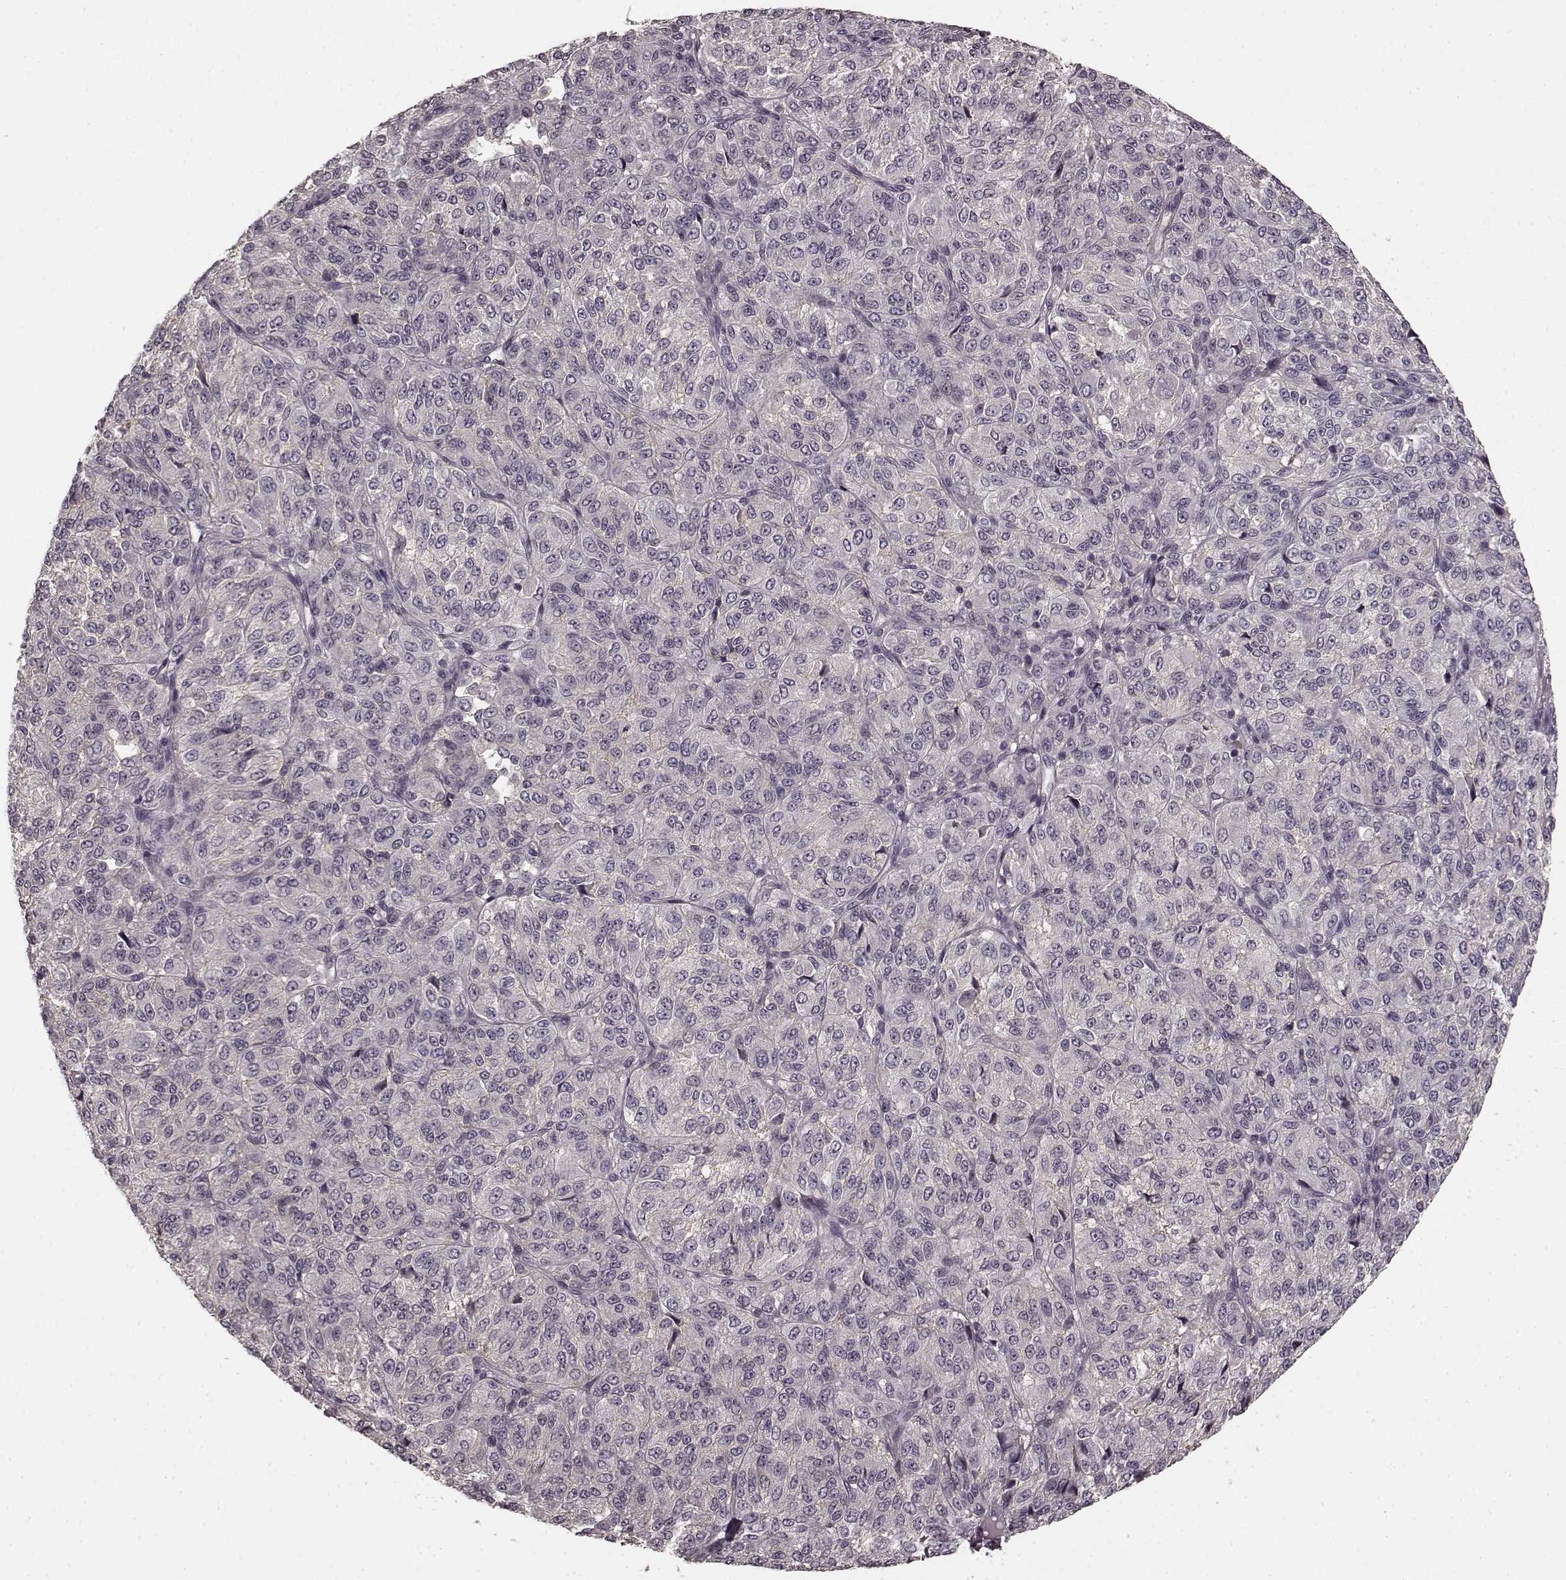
{"staining": {"intensity": "negative", "quantity": "none", "location": "none"}, "tissue": "melanoma", "cell_type": "Tumor cells", "image_type": "cancer", "snomed": [{"axis": "morphology", "description": "Malignant melanoma, Metastatic site"}, {"axis": "topography", "description": "Brain"}], "caption": "High power microscopy photomicrograph of an immunohistochemistry photomicrograph of melanoma, revealing no significant positivity in tumor cells.", "gene": "PRKCE", "patient": {"sex": "female", "age": 56}}